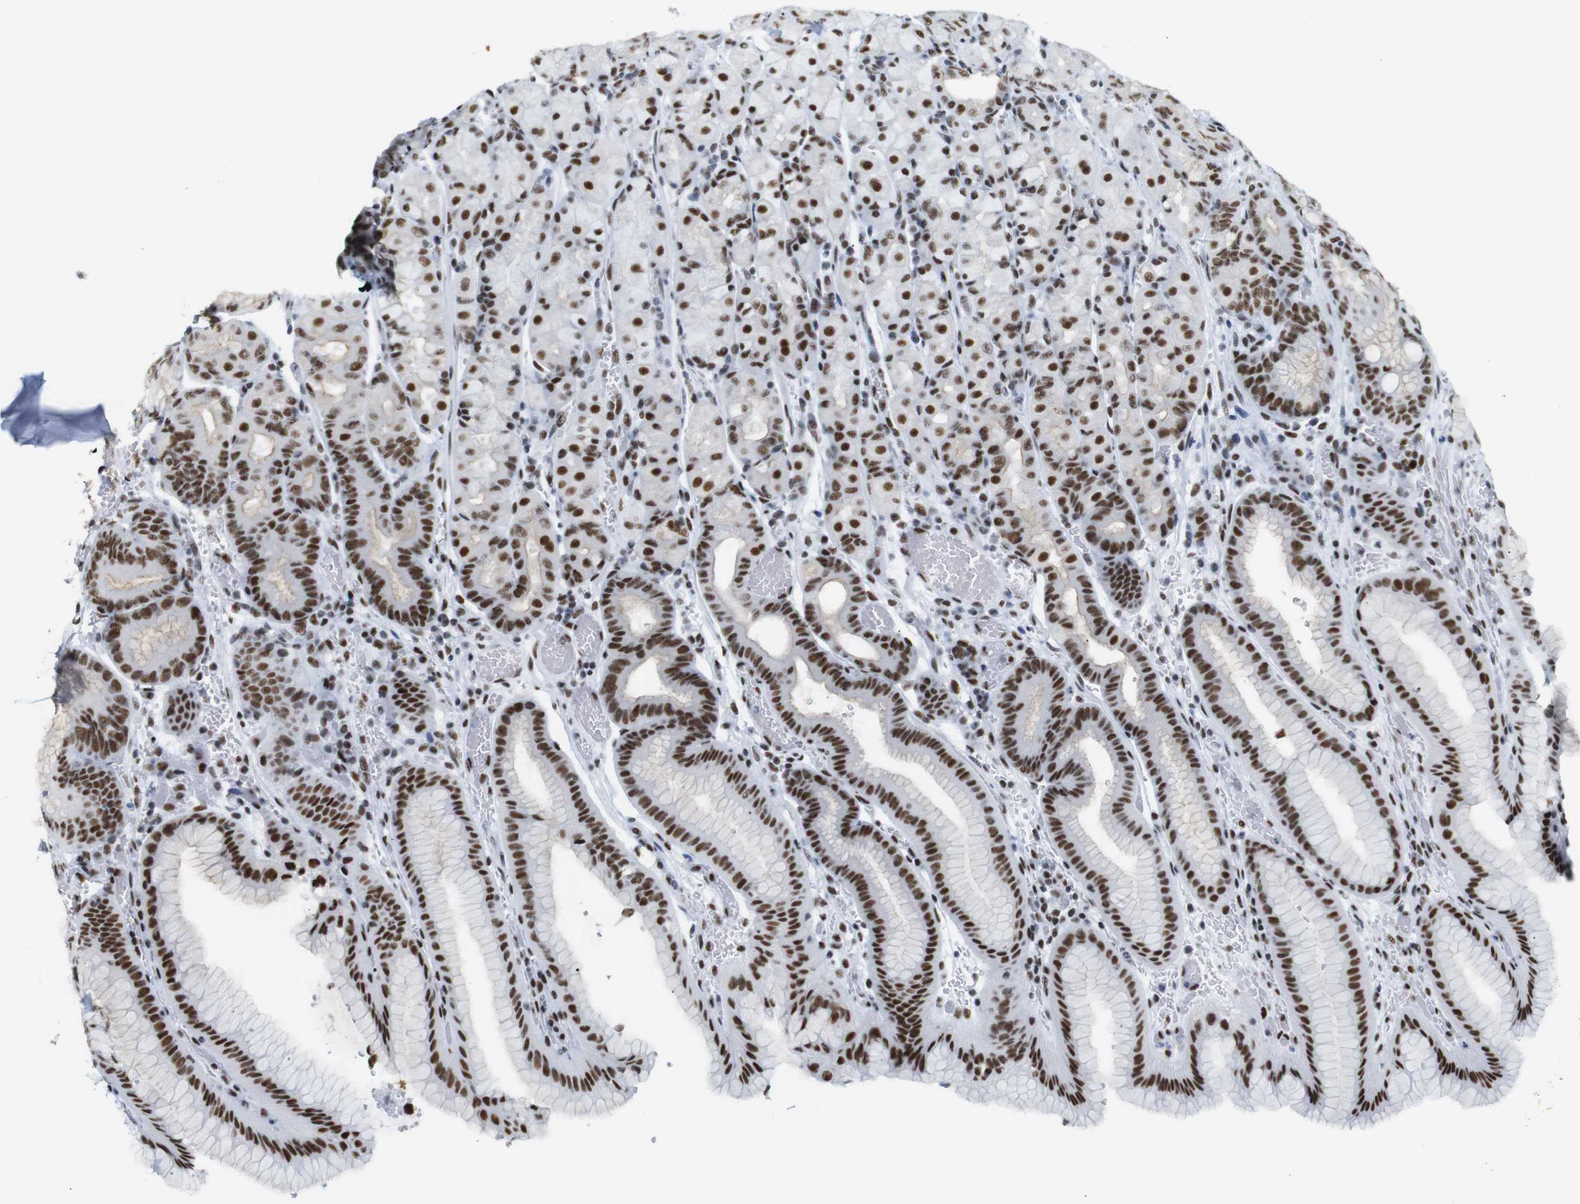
{"staining": {"intensity": "strong", "quantity": ">75%", "location": "nuclear"}, "tissue": "stomach", "cell_type": "Glandular cells", "image_type": "normal", "snomed": [{"axis": "morphology", "description": "Normal tissue, NOS"}, {"axis": "morphology", "description": "Carcinoid, malignant, NOS"}, {"axis": "topography", "description": "Stomach, upper"}], "caption": "Protein staining of normal stomach displays strong nuclear expression in approximately >75% of glandular cells. The protein of interest is stained brown, and the nuclei are stained in blue (DAB (3,3'-diaminobenzidine) IHC with brightfield microscopy, high magnification).", "gene": "TRA2B", "patient": {"sex": "male", "age": 39}}